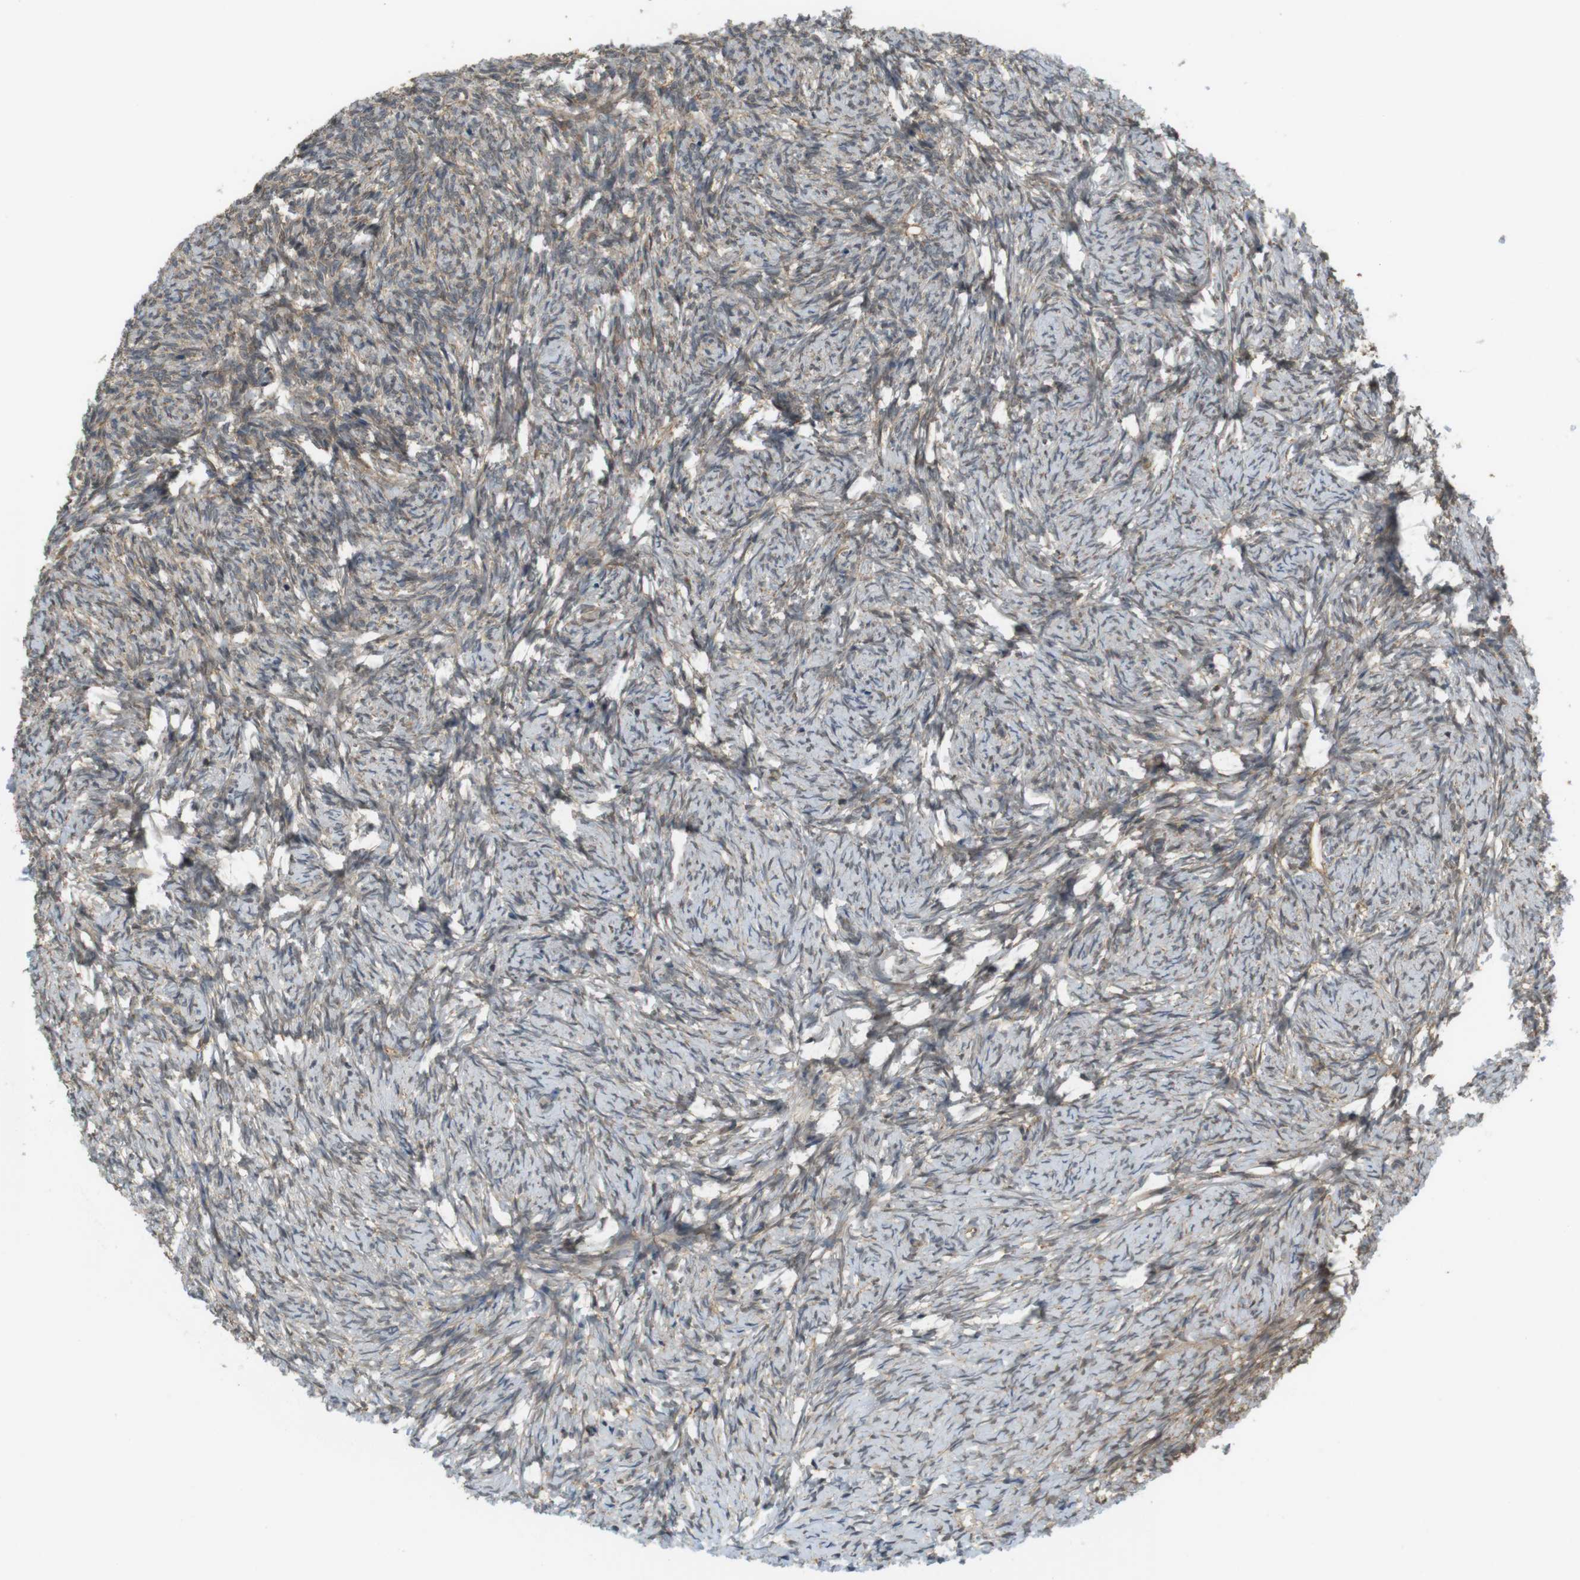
{"staining": {"intensity": "strong", "quantity": ">75%", "location": "cytoplasmic/membranous"}, "tissue": "ovary", "cell_type": "Follicle cells", "image_type": "normal", "snomed": [{"axis": "morphology", "description": "Normal tissue, NOS"}, {"axis": "topography", "description": "Ovary"}], "caption": "This histopathology image demonstrates immunohistochemistry staining of unremarkable ovary, with high strong cytoplasmic/membranous staining in about >75% of follicle cells.", "gene": "RNF130", "patient": {"sex": "female", "age": 60}}